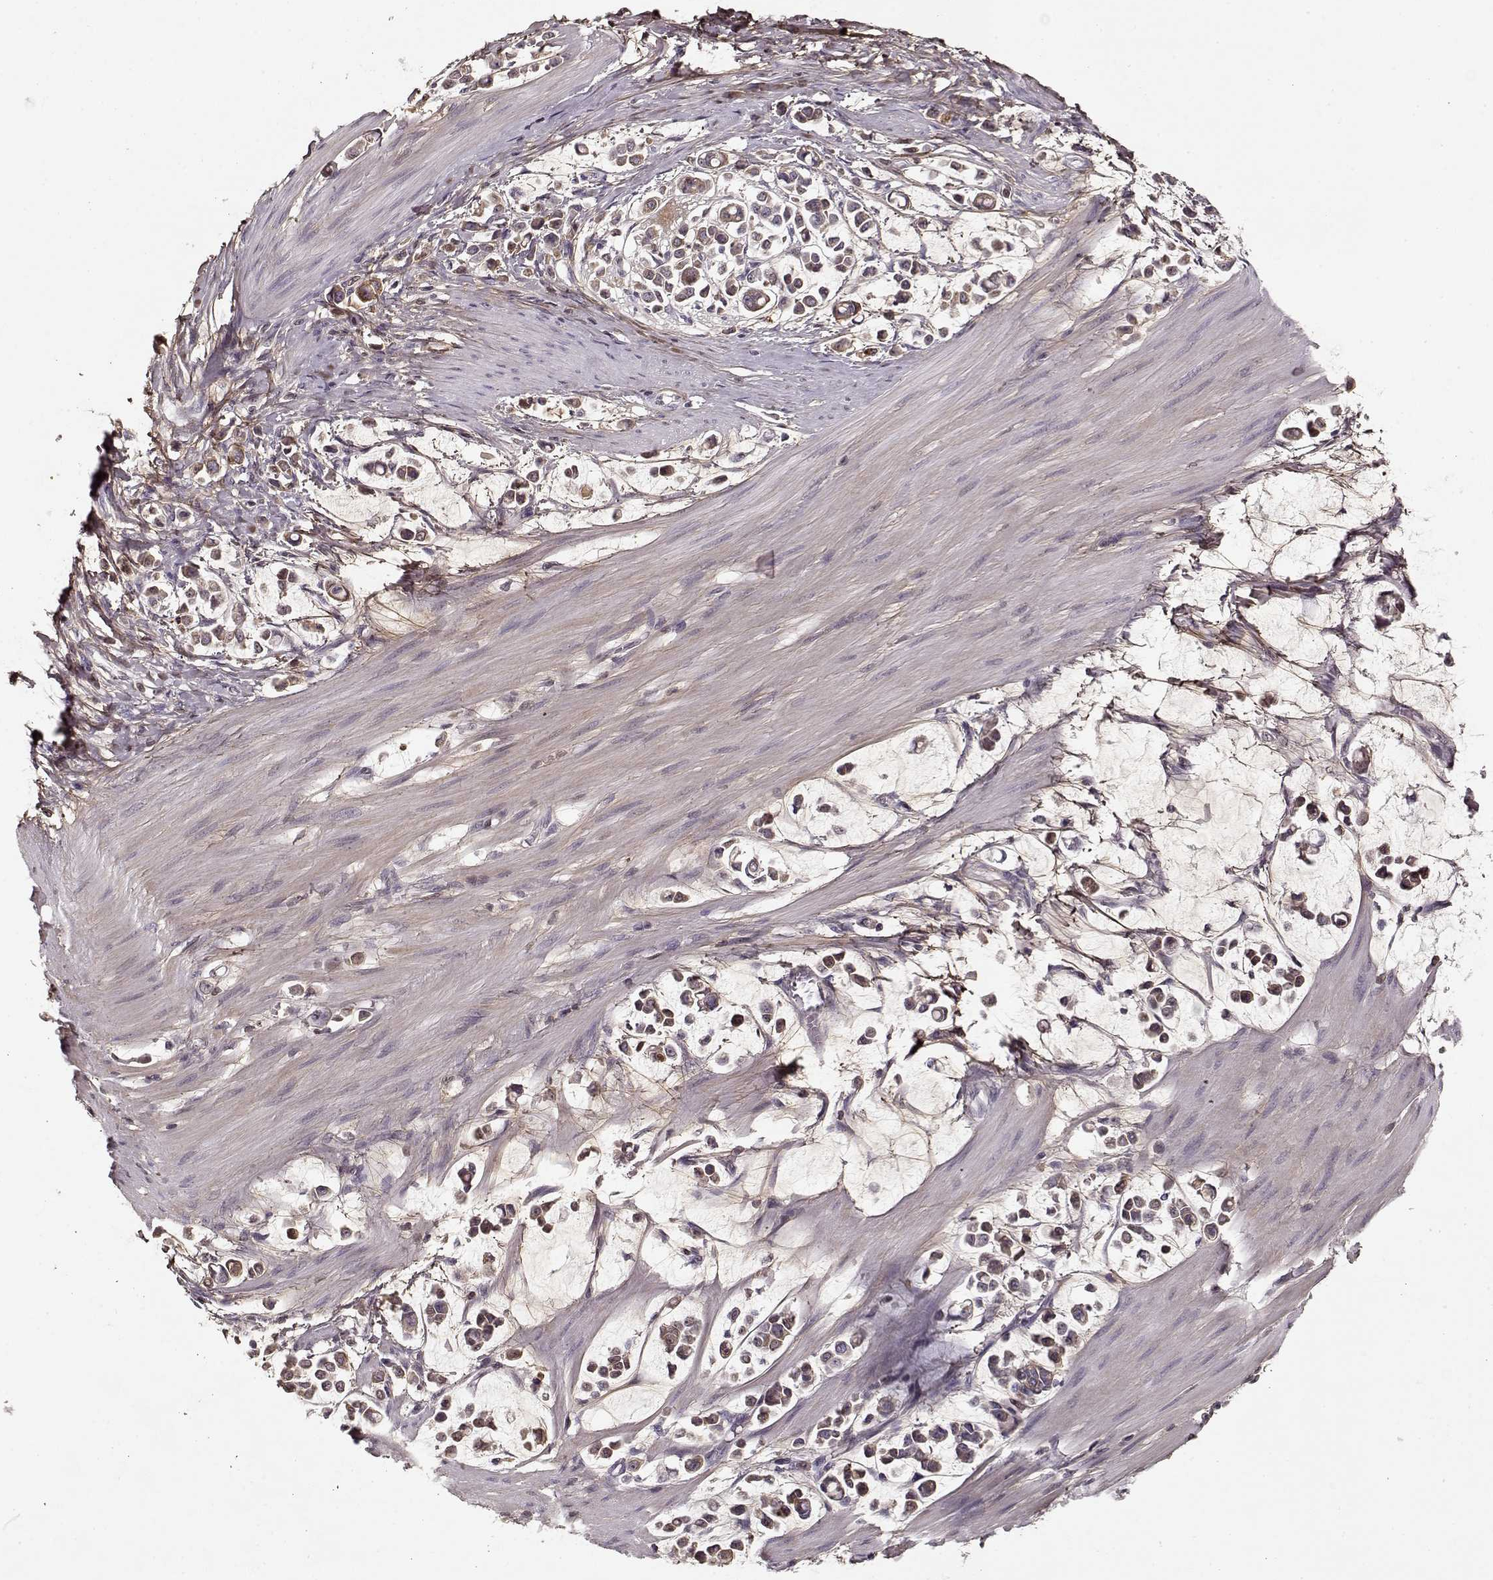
{"staining": {"intensity": "weak", "quantity": "25%-75%", "location": "cytoplasmic/membranous"}, "tissue": "stomach cancer", "cell_type": "Tumor cells", "image_type": "cancer", "snomed": [{"axis": "morphology", "description": "Adenocarcinoma, NOS"}, {"axis": "topography", "description": "Stomach"}], "caption": "Immunohistochemical staining of adenocarcinoma (stomach) exhibits low levels of weak cytoplasmic/membranous protein positivity in approximately 25%-75% of tumor cells.", "gene": "LUM", "patient": {"sex": "male", "age": 82}}